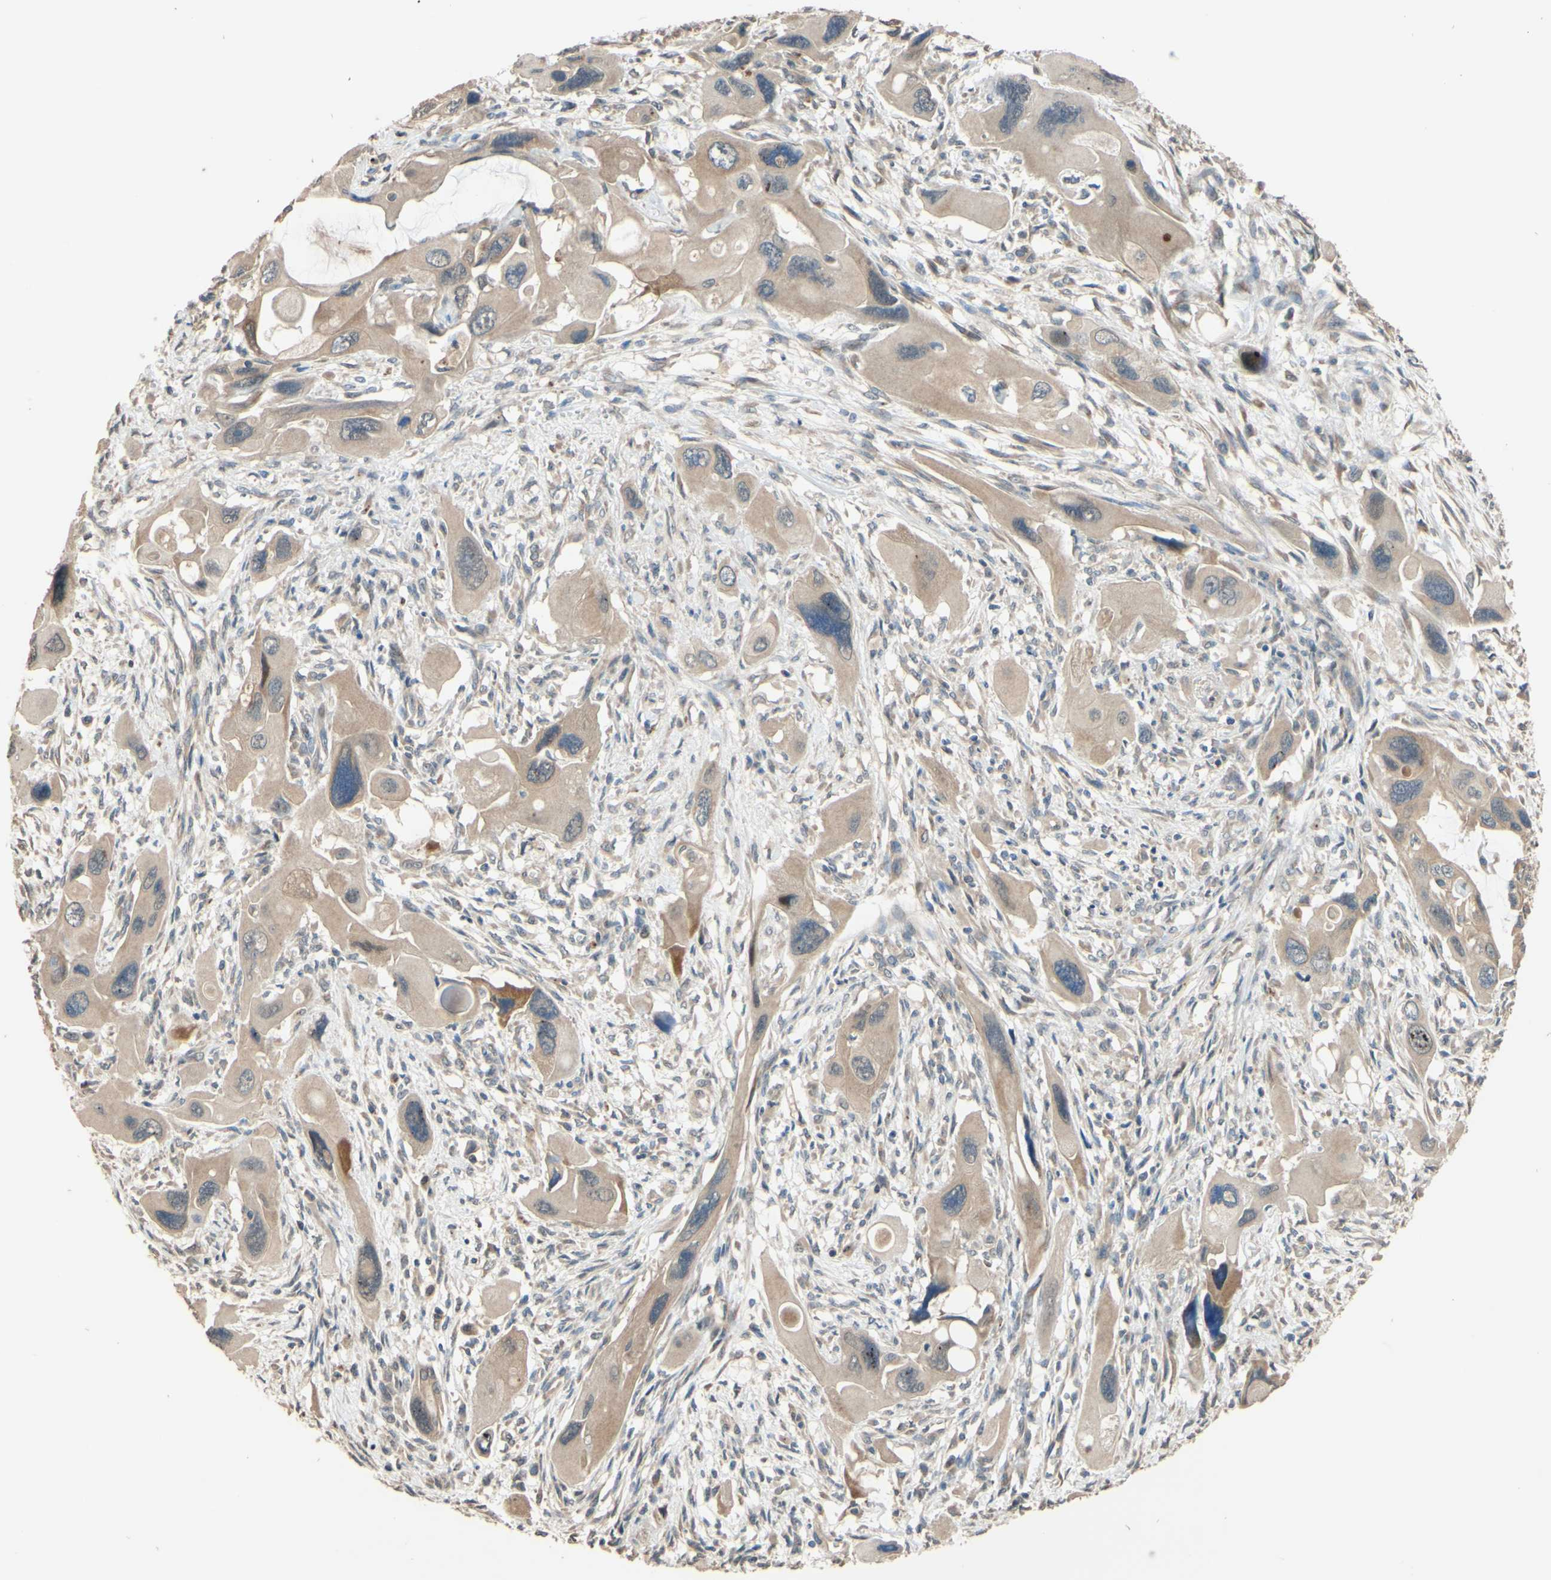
{"staining": {"intensity": "weak", "quantity": ">75%", "location": "cytoplasmic/membranous"}, "tissue": "pancreatic cancer", "cell_type": "Tumor cells", "image_type": "cancer", "snomed": [{"axis": "morphology", "description": "Adenocarcinoma, NOS"}, {"axis": "topography", "description": "Pancreas"}], "caption": "Immunohistochemistry (IHC) photomicrograph of human pancreatic adenocarcinoma stained for a protein (brown), which displays low levels of weak cytoplasmic/membranous positivity in approximately >75% of tumor cells.", "gene": "SMIM19", "patient": {"sex": "male", "age": 73}}